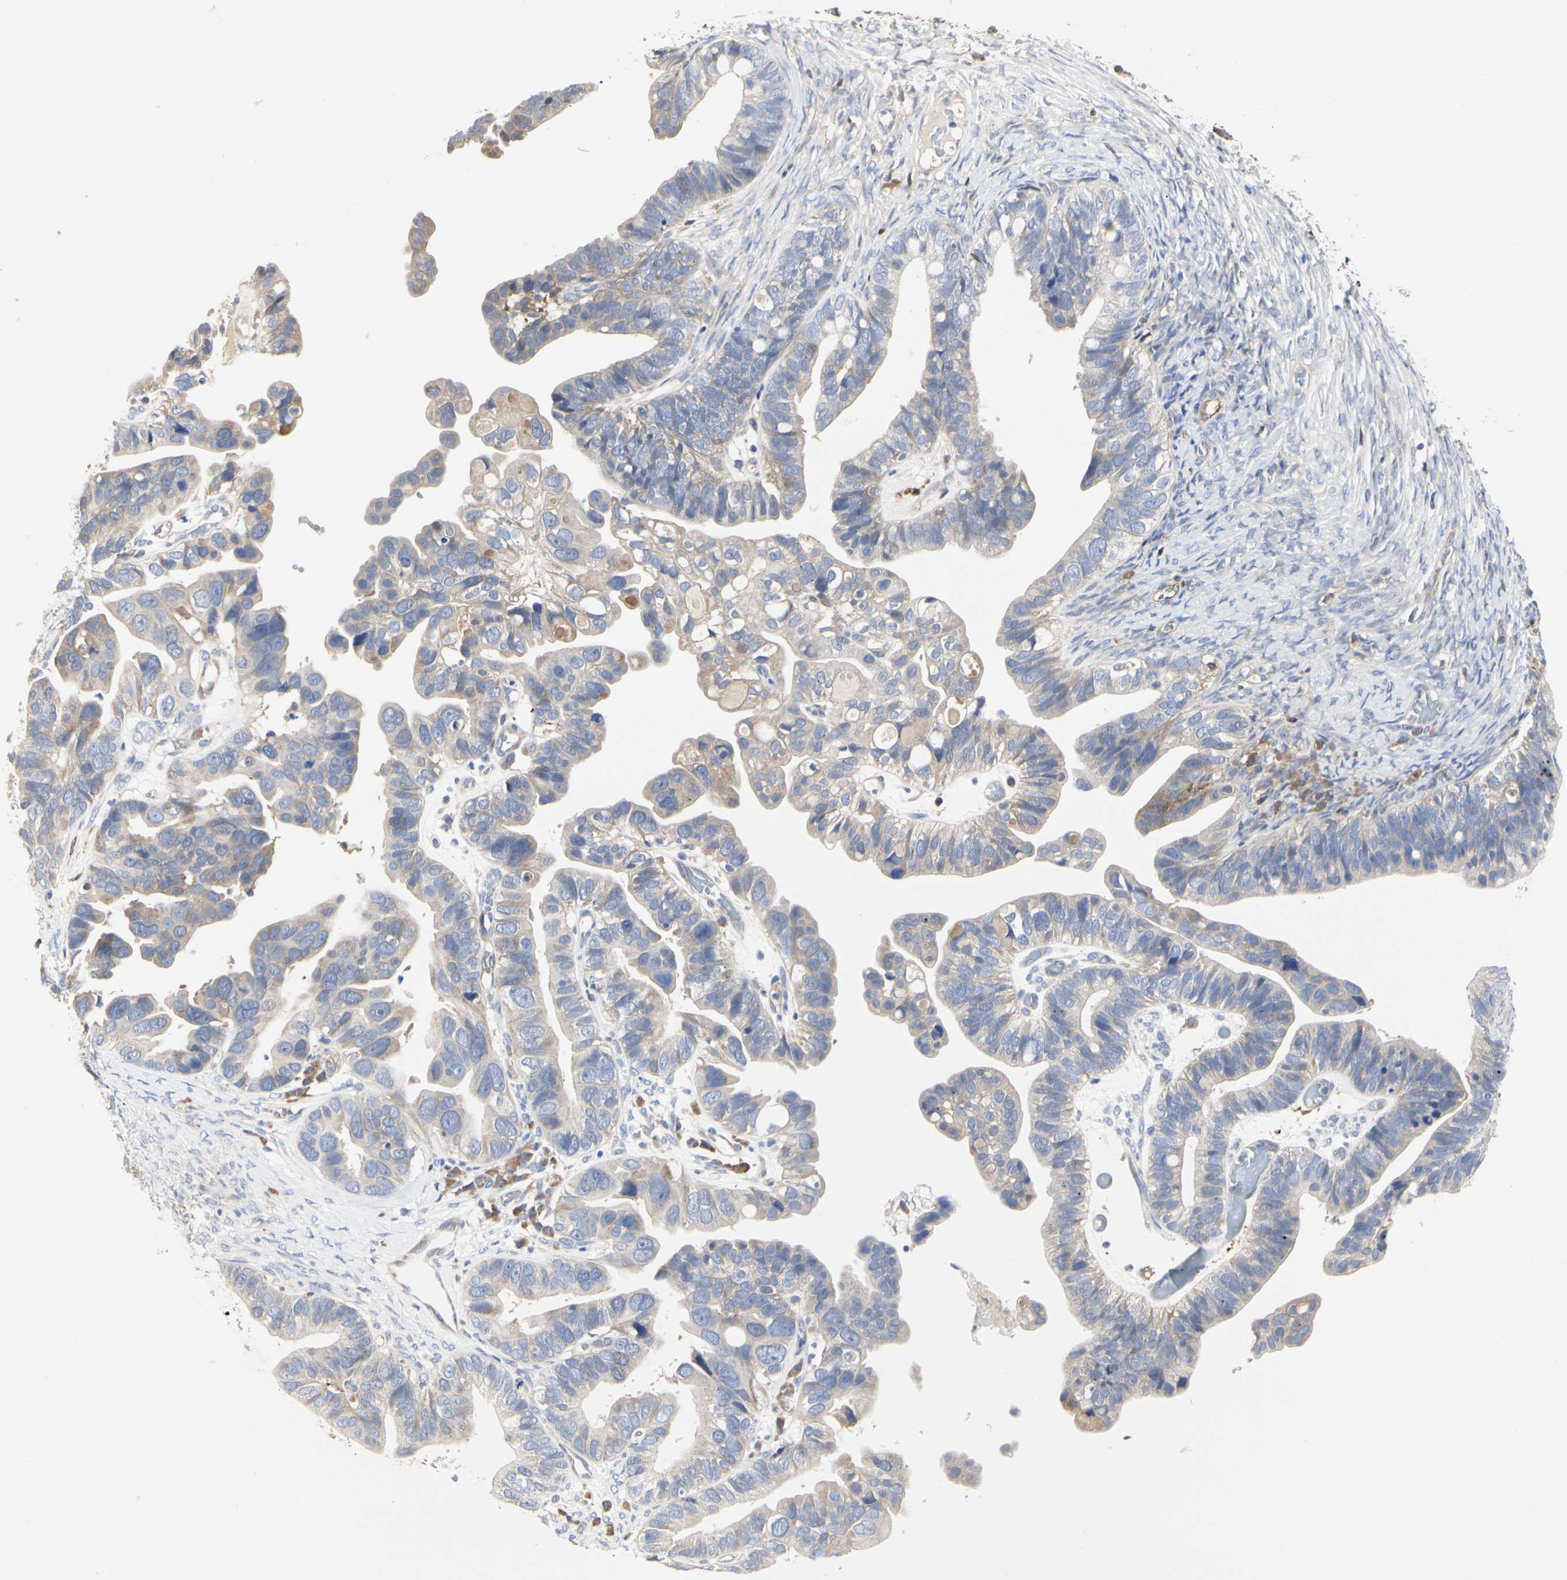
{"staining": {"intensity": "weak", "quantity": ">75%", "location": "cytoplasmic/membranous"}, "tissue": "ovarian cancer", "cell_type": "Tumor cells", "image_type": "cancer", "snomed": [{"axis": "morphology", "description": "Cystadenocarcinoma, serous, NOS"}, {"axis": "topography", "description": "Ovary"}], "caption": "High-power microscopy captured an immunohistochemistry histopathology image of serous cystadenocarcinoma (ovarian), revealing weak cytoplasmic/membranous positivity in about >75% of tumor cells.", "gene": "C3orf52", "patient": {"sex": "female", "age": 56}}